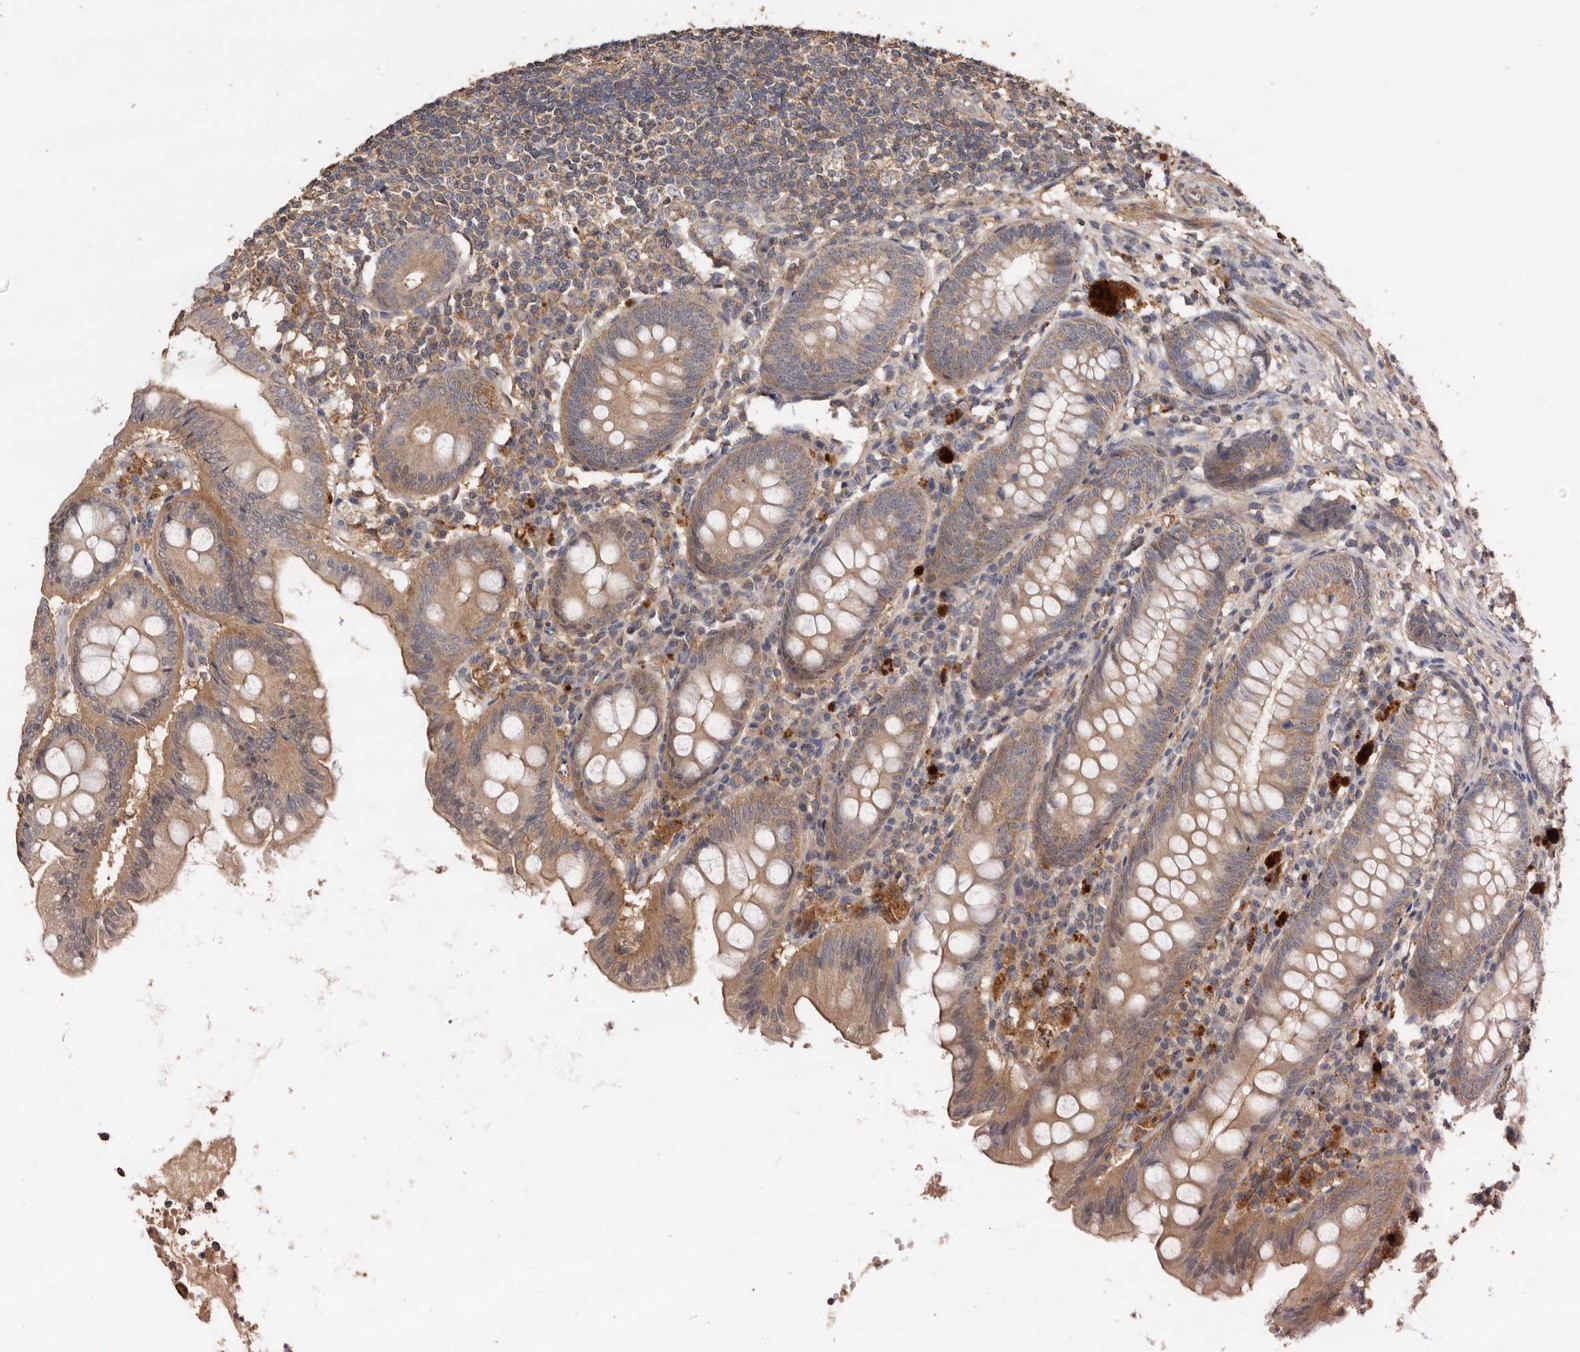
{"staining": {"intensity": "moderate", "quantity": ">75%", "location": "cytoplasmic/membranous"}, "tissue": "appendix", "cell_type": "Glandular cells", "image_type": "normal", "snomed": [{"axis": "morphology", "description": "Normal tissue, NOS"}, {"axis": "topography", "description": "Appendix"}], "caption": "A micrograph showing moderate cytoplasmic/membranous staining in about >75% of glandular cells in unremarkable appendix, as visualized by brown immunohistochemical staining.", "gene": "RWDD1", "patient": {"sex": "female", "age": 54}}